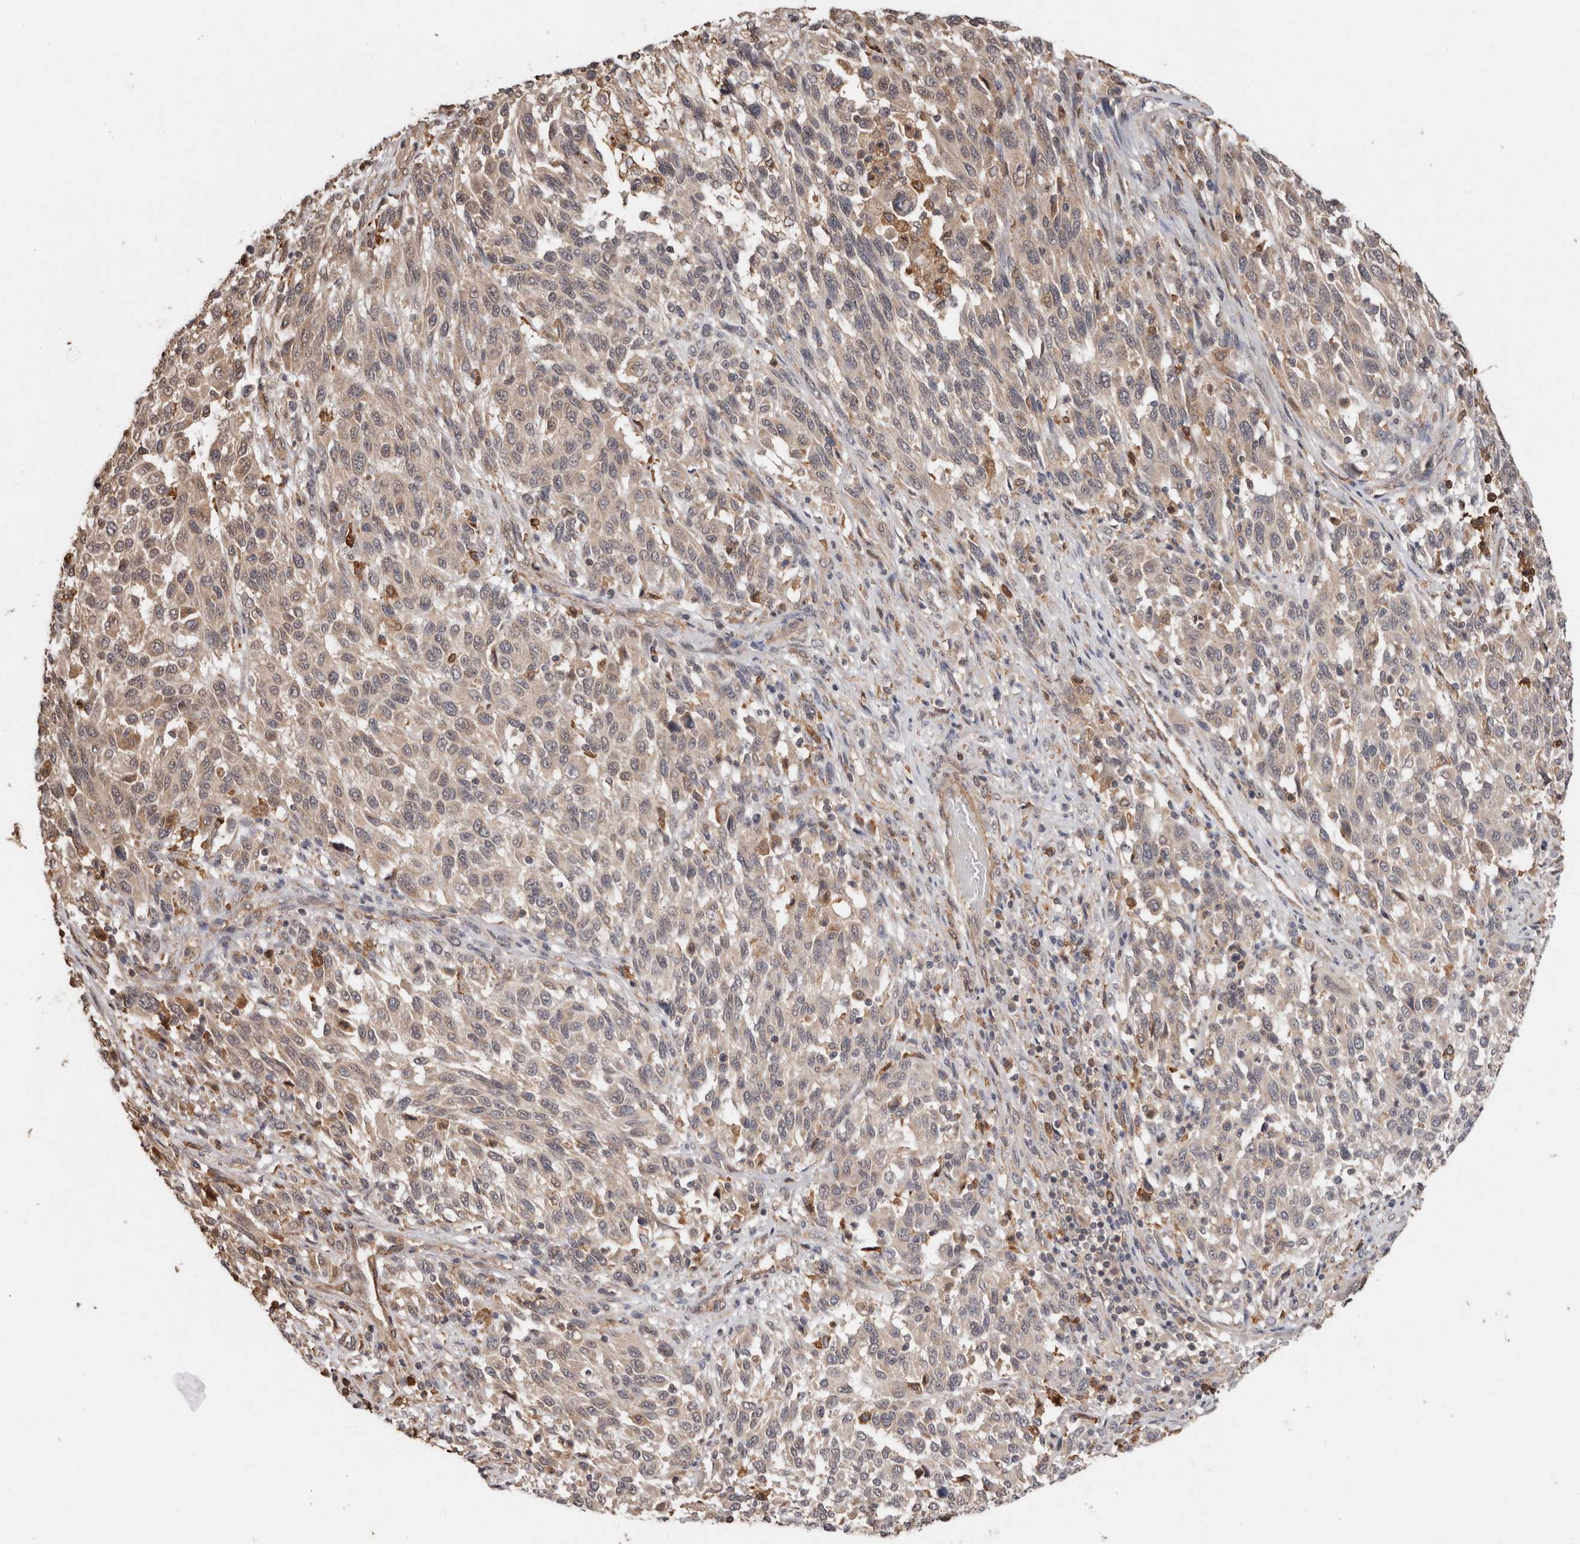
{"staining": {"intensity": "weak", "quantity": ">75%", "location": "cytoplasmic/membranous"}, "tissue": "melanoma", "cell_type": "Tumor cells", "image_type": "cancer", "snomed": [{"axis": "morphology", "description": "Malignant melanoma, Metastatic site"}, {"axis": "topography", "description": "Lymph node"}], "caption": "IHC histopathology image of melanoma stained for a protein (brown), which displays low levels of weak cytoplasmic/membranous expression in approximately >75% of tumor cells.", "gene": "RSPO2", "patient": {"sex": "male", "age": 61}}